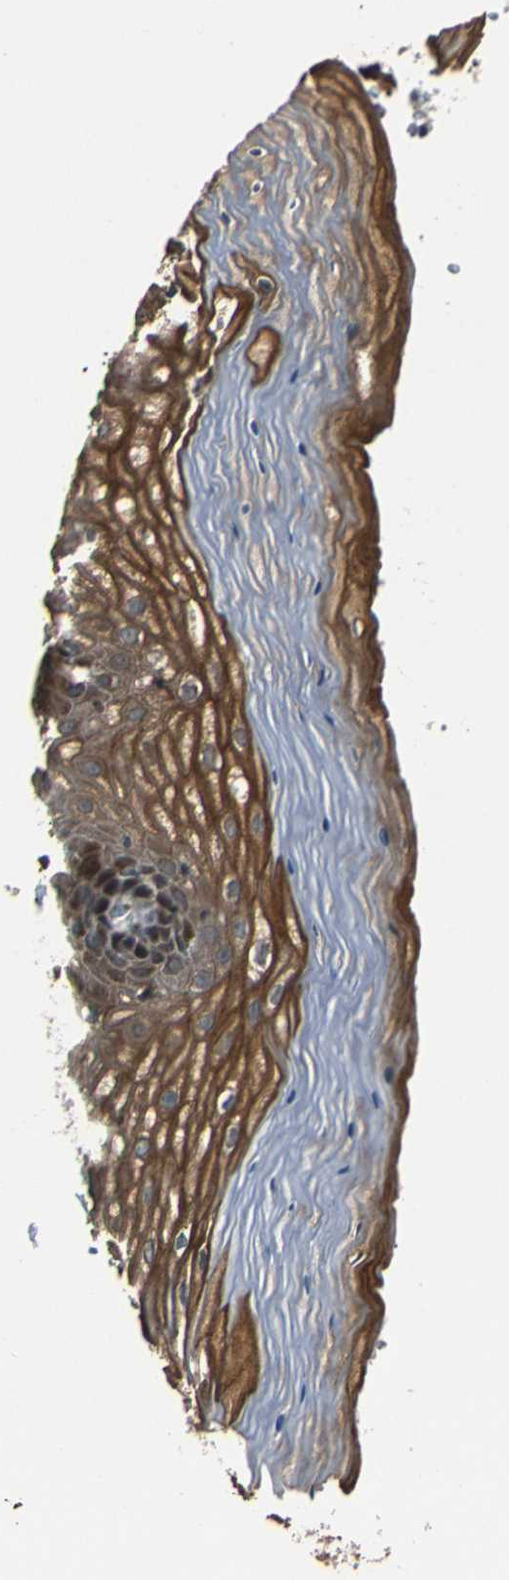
{"staining": {"intensity": "strong", "quantity": ">75%", "location": "cytoplasmic/membranous,nuclear"}, "tissue": "cervix", "cell_type": "Glandular cells", "image_type": "normal", "snomed": [{"axis": "morphology", "description": "Normal tissue, NOS"}, {"axis": "topography", "description": "Cervix"}], "caption": "Protein analysis of benign cervix demonstrates strong cytoplasmic/membranous,nuclear expression in approximately >75% of glandular cells.", "gene": "AKAP9", "patient": {"sex": "female", "age": 55}}